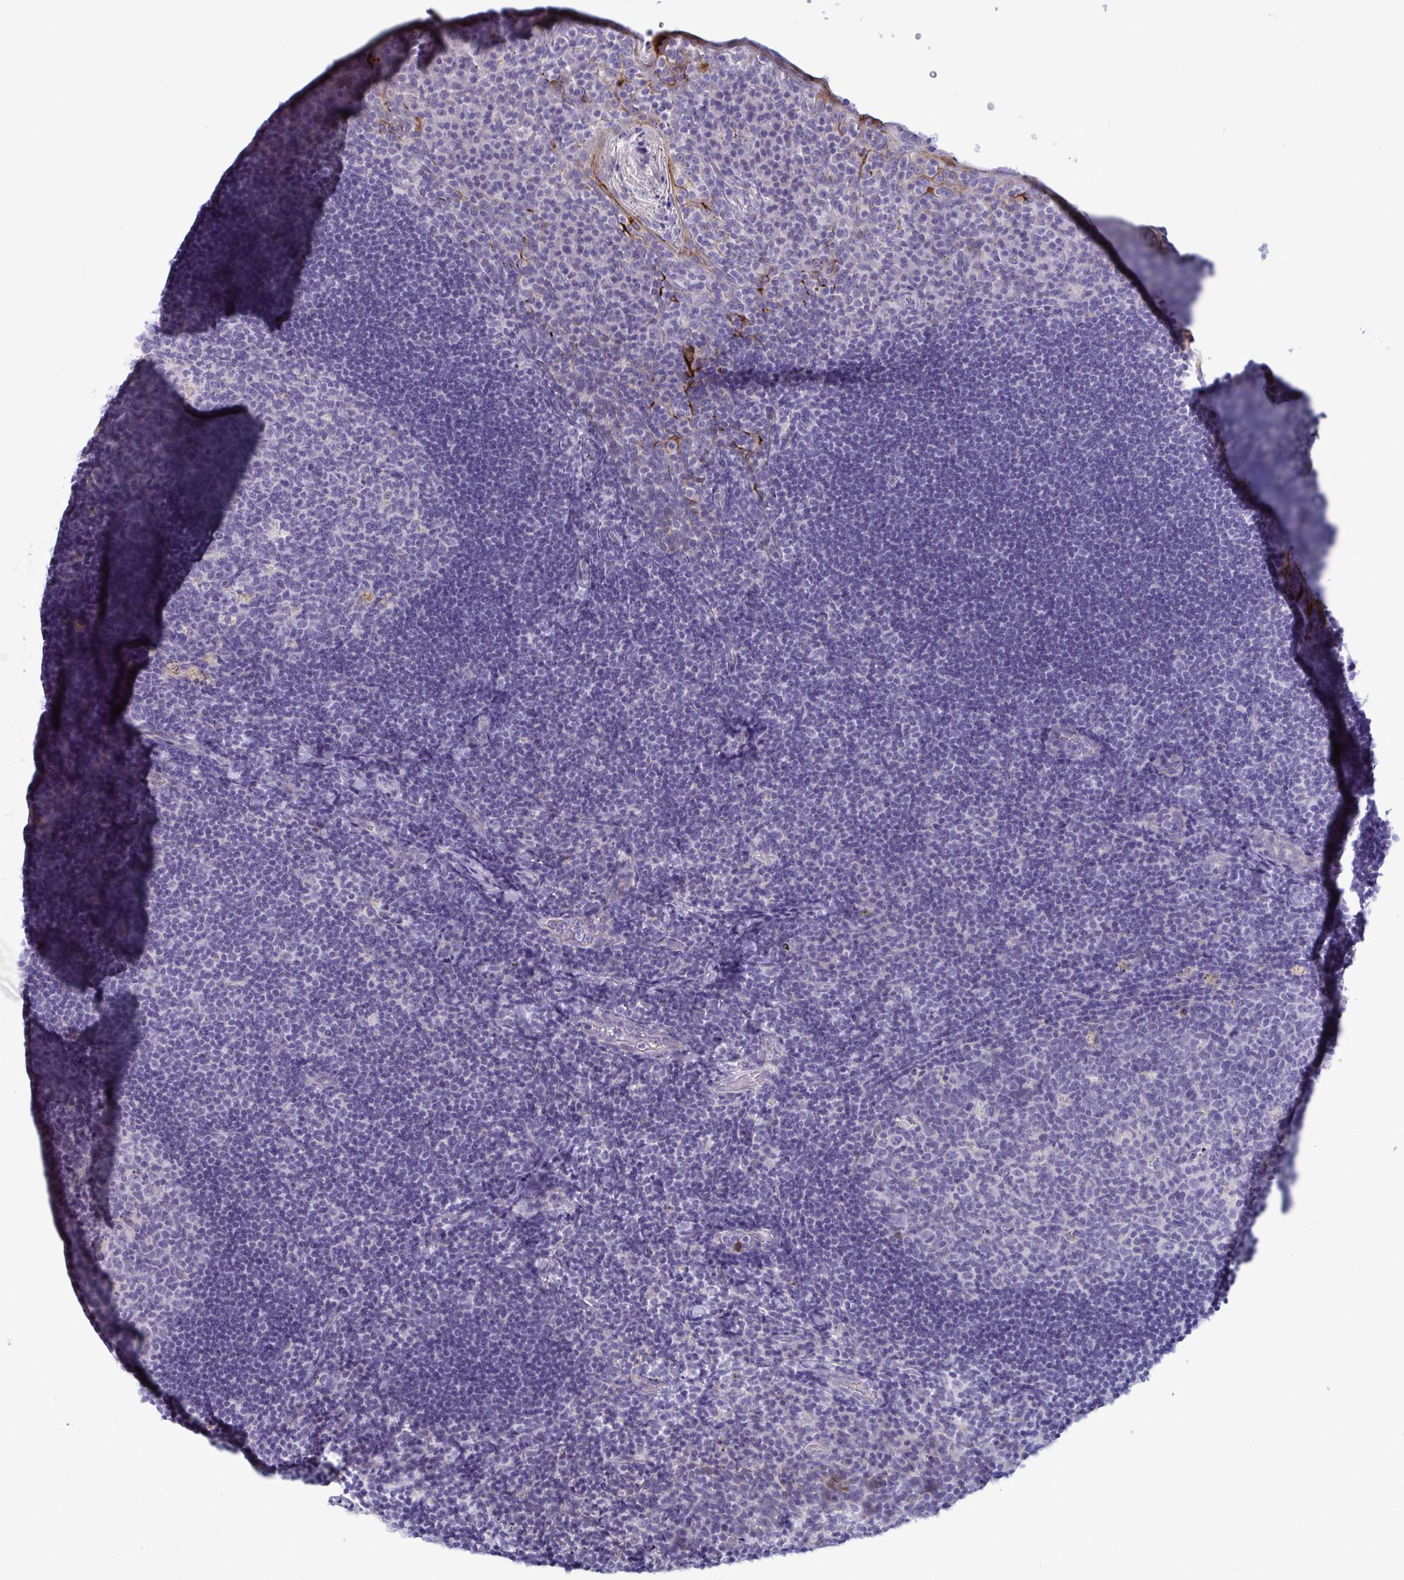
{"staining": {"intensity": "negative", "quantity": "none", "location": "none"}, "tissue": "tonsil", "cell_type": "Germinal center cells", "image_type": "normal", "snomed": [{"axis": "morphology", "description": "Normal tissue, NOS"}, {"axis": "topography", "description": "Tonsil"}], "caption": "Immunohistochemistry of normal human tonsil displays no staining in germinal center cells. Nuclei are stained in blue.", "gene": "TAS2R38", "patient": {"sex": "male", "age": 17}}